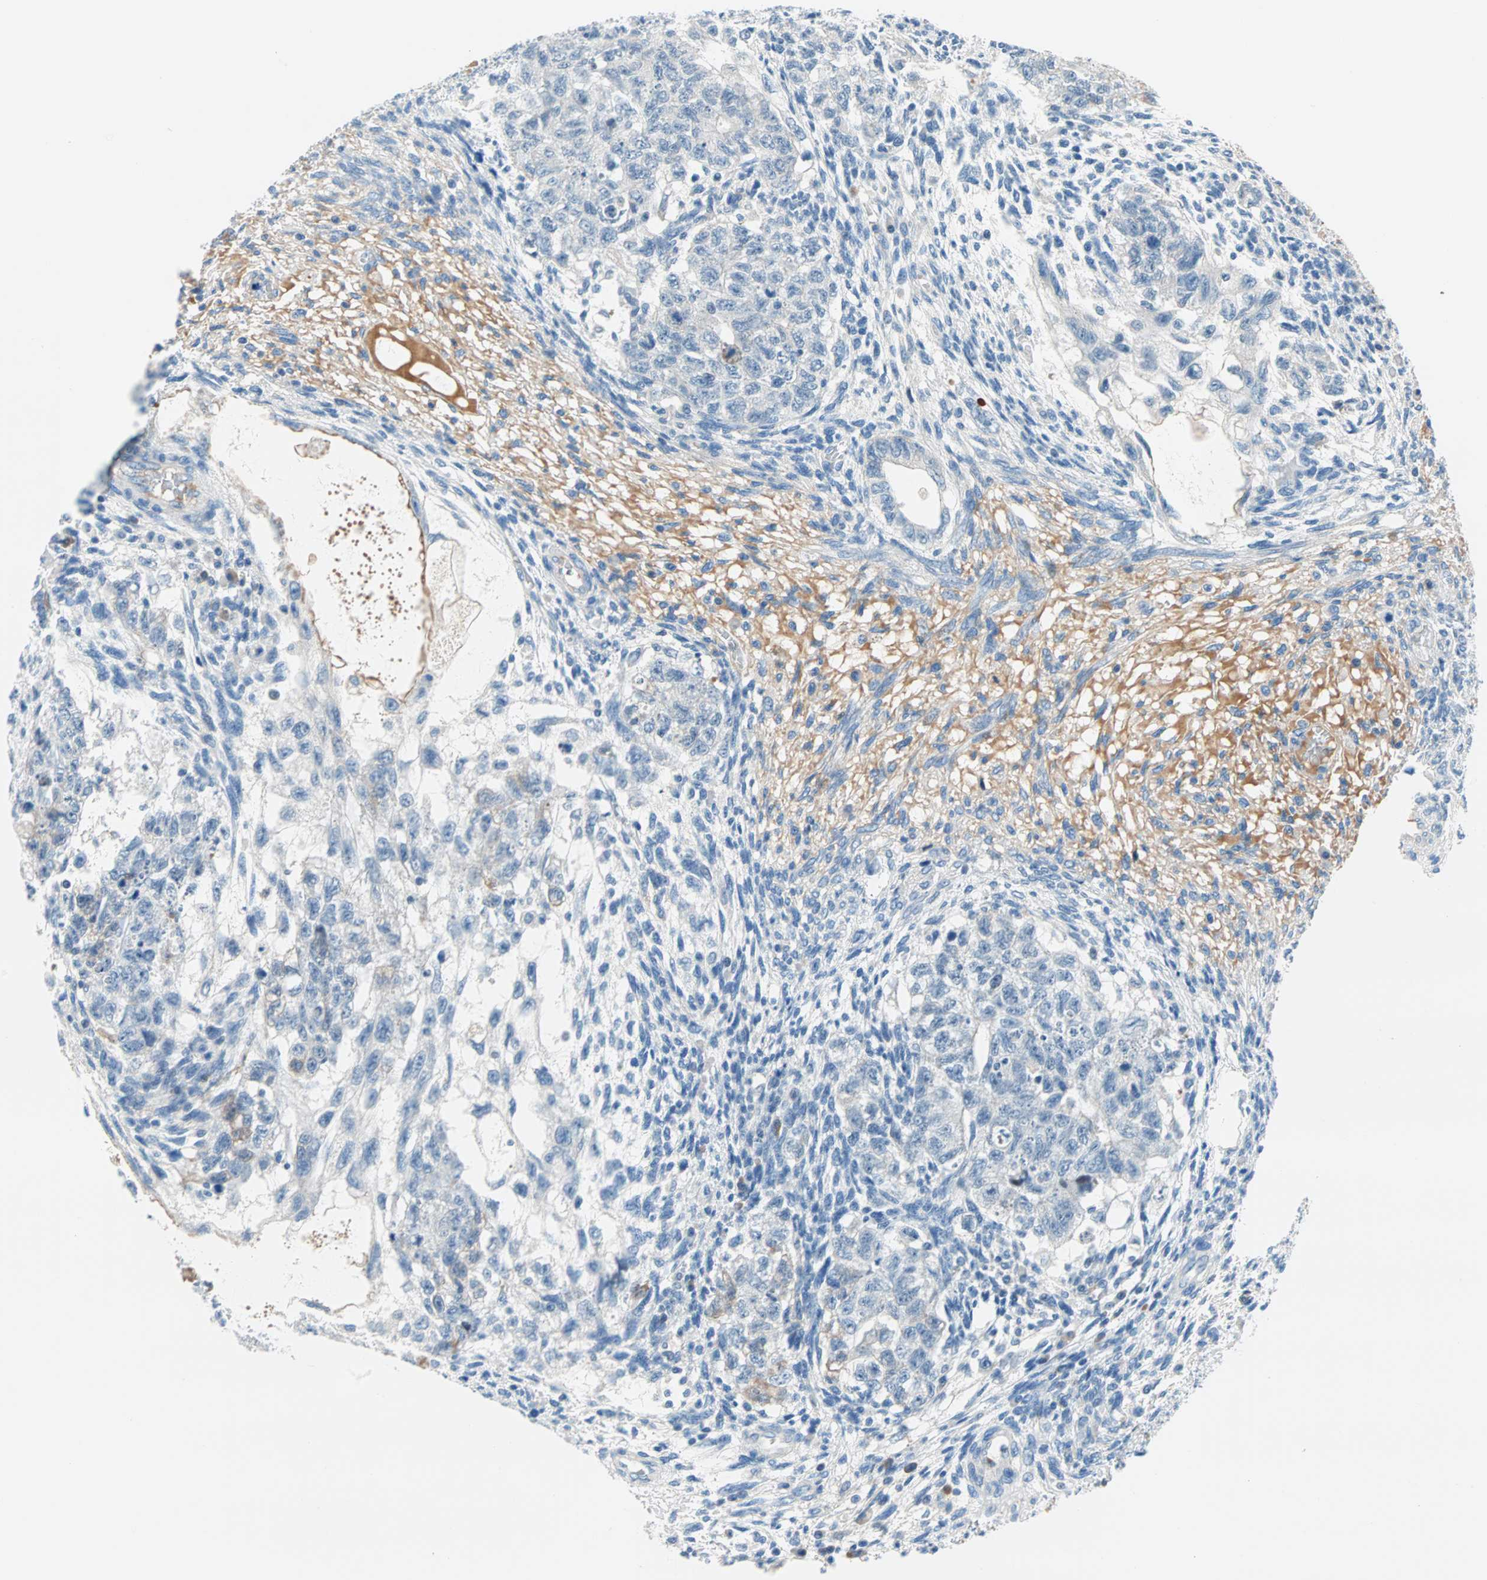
{"staining": {"intensity": "negative", "quantity": "none", "location": "none"}, "tissue": "testis cancer", "cell_type": "Tumor cells", "image_type": "cancer", "snomed": [{"axis": "morphology", "description": "Normal tissue, NOS"}, {"axis": "morphology", "description": "Carcinoma, Embryonal, NOS"}, {"axis": "topography", "description": "Testis"}], "caption": "Tumor cells are negative for protein expression in human testis embryonal carcinoma.", "gene": "TMEM163", "patient": {"sex": "male", "age": 36}}